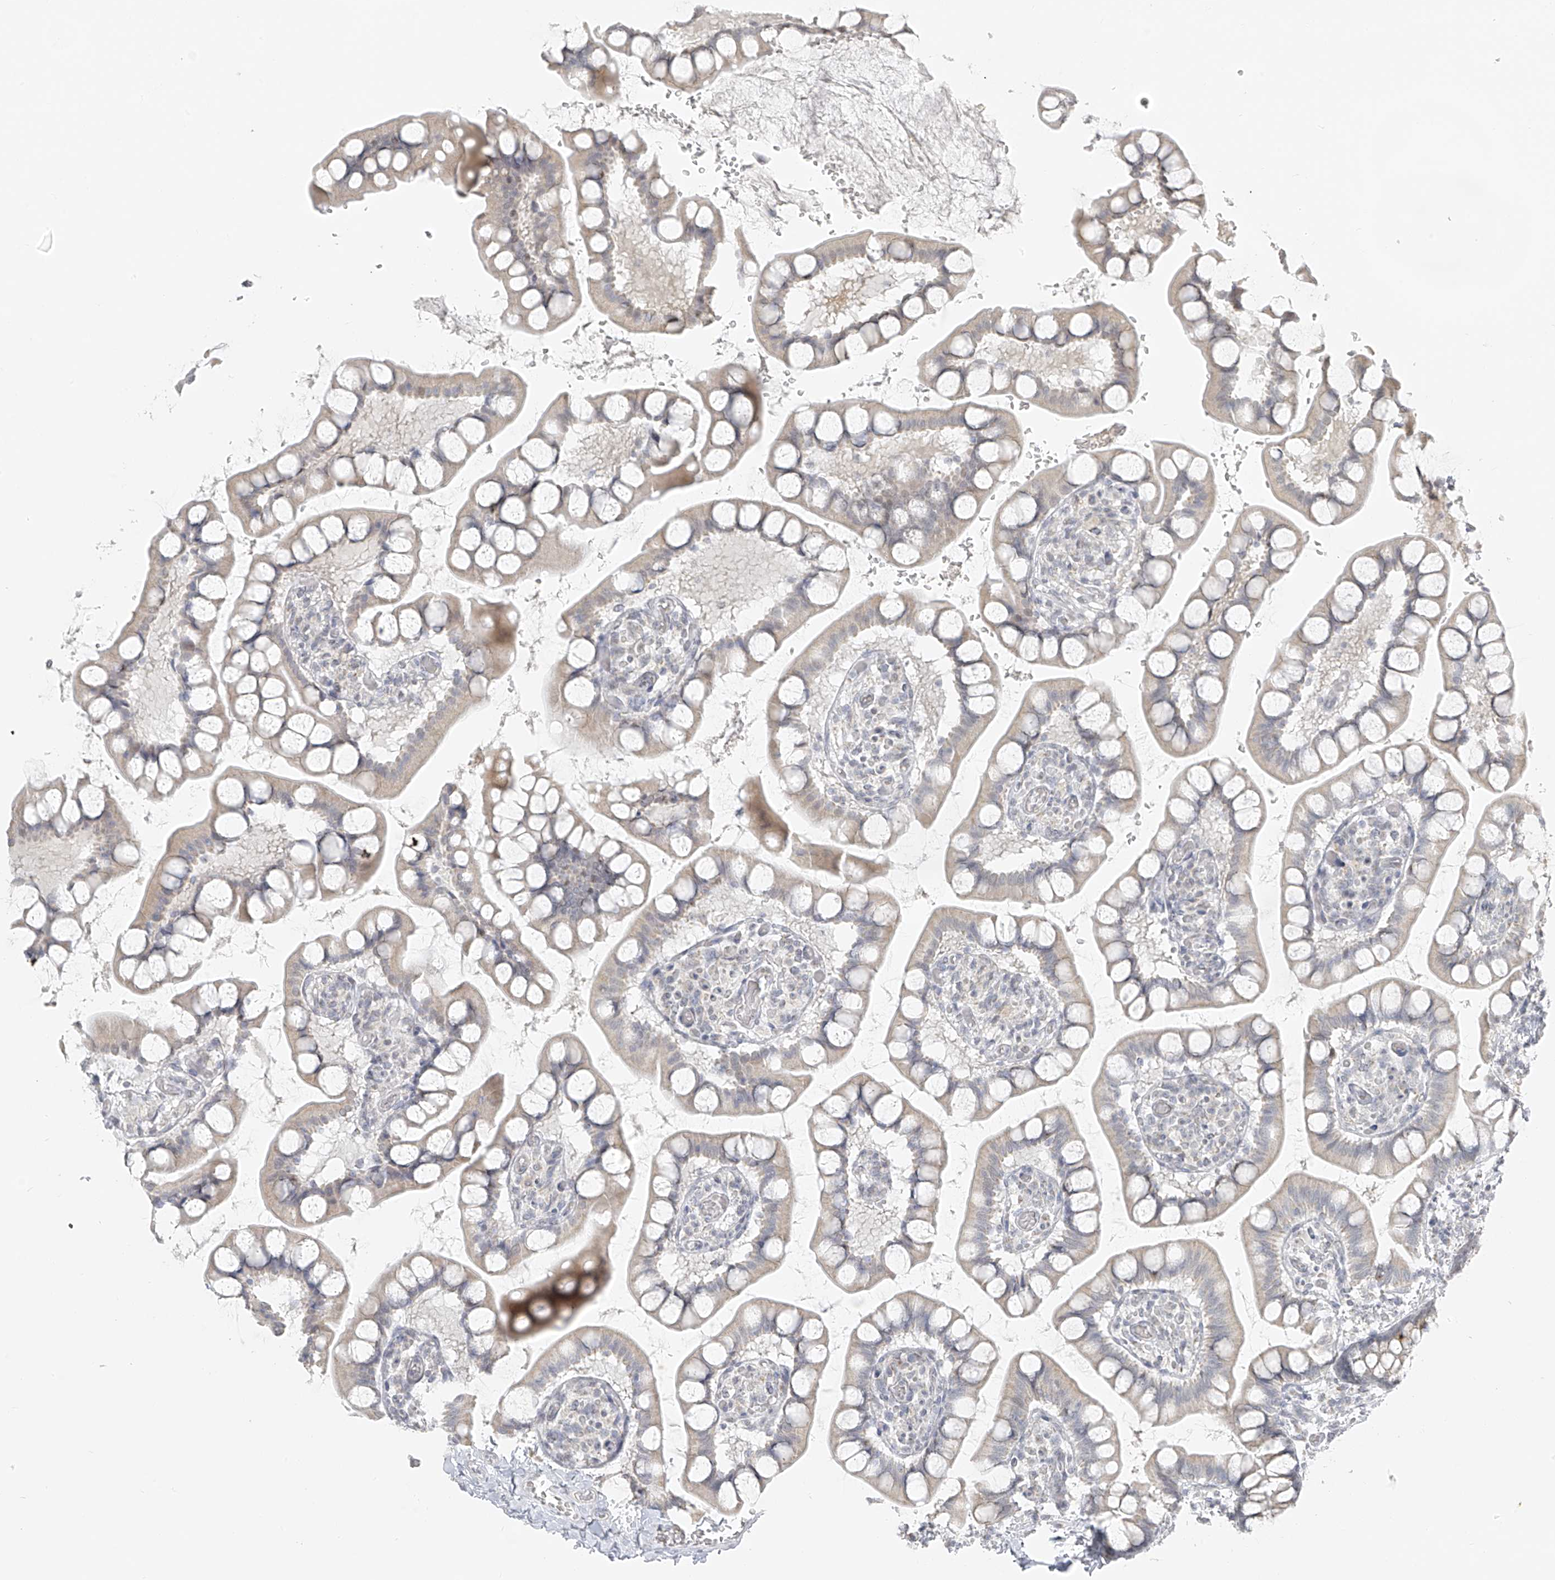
{"staining": {"intensity": "weak", "quantity": "<25%", "location": "cytoplasmic/membranous"}, "tissue": "small intestine", "cell_type": "Glandular cells", "image_type": "normal", "snomed": [{"axis": "morphology", "description": "Normal tissue, NOS"}, {"axis": "topography", "description": "Small intestine"}], "caption": "The immunohistochemistry micrograph has no significant staining in glandular cells of small intestine.", "gene": "DYRK1B", "patient": {"sex": "male", "age": 52}}